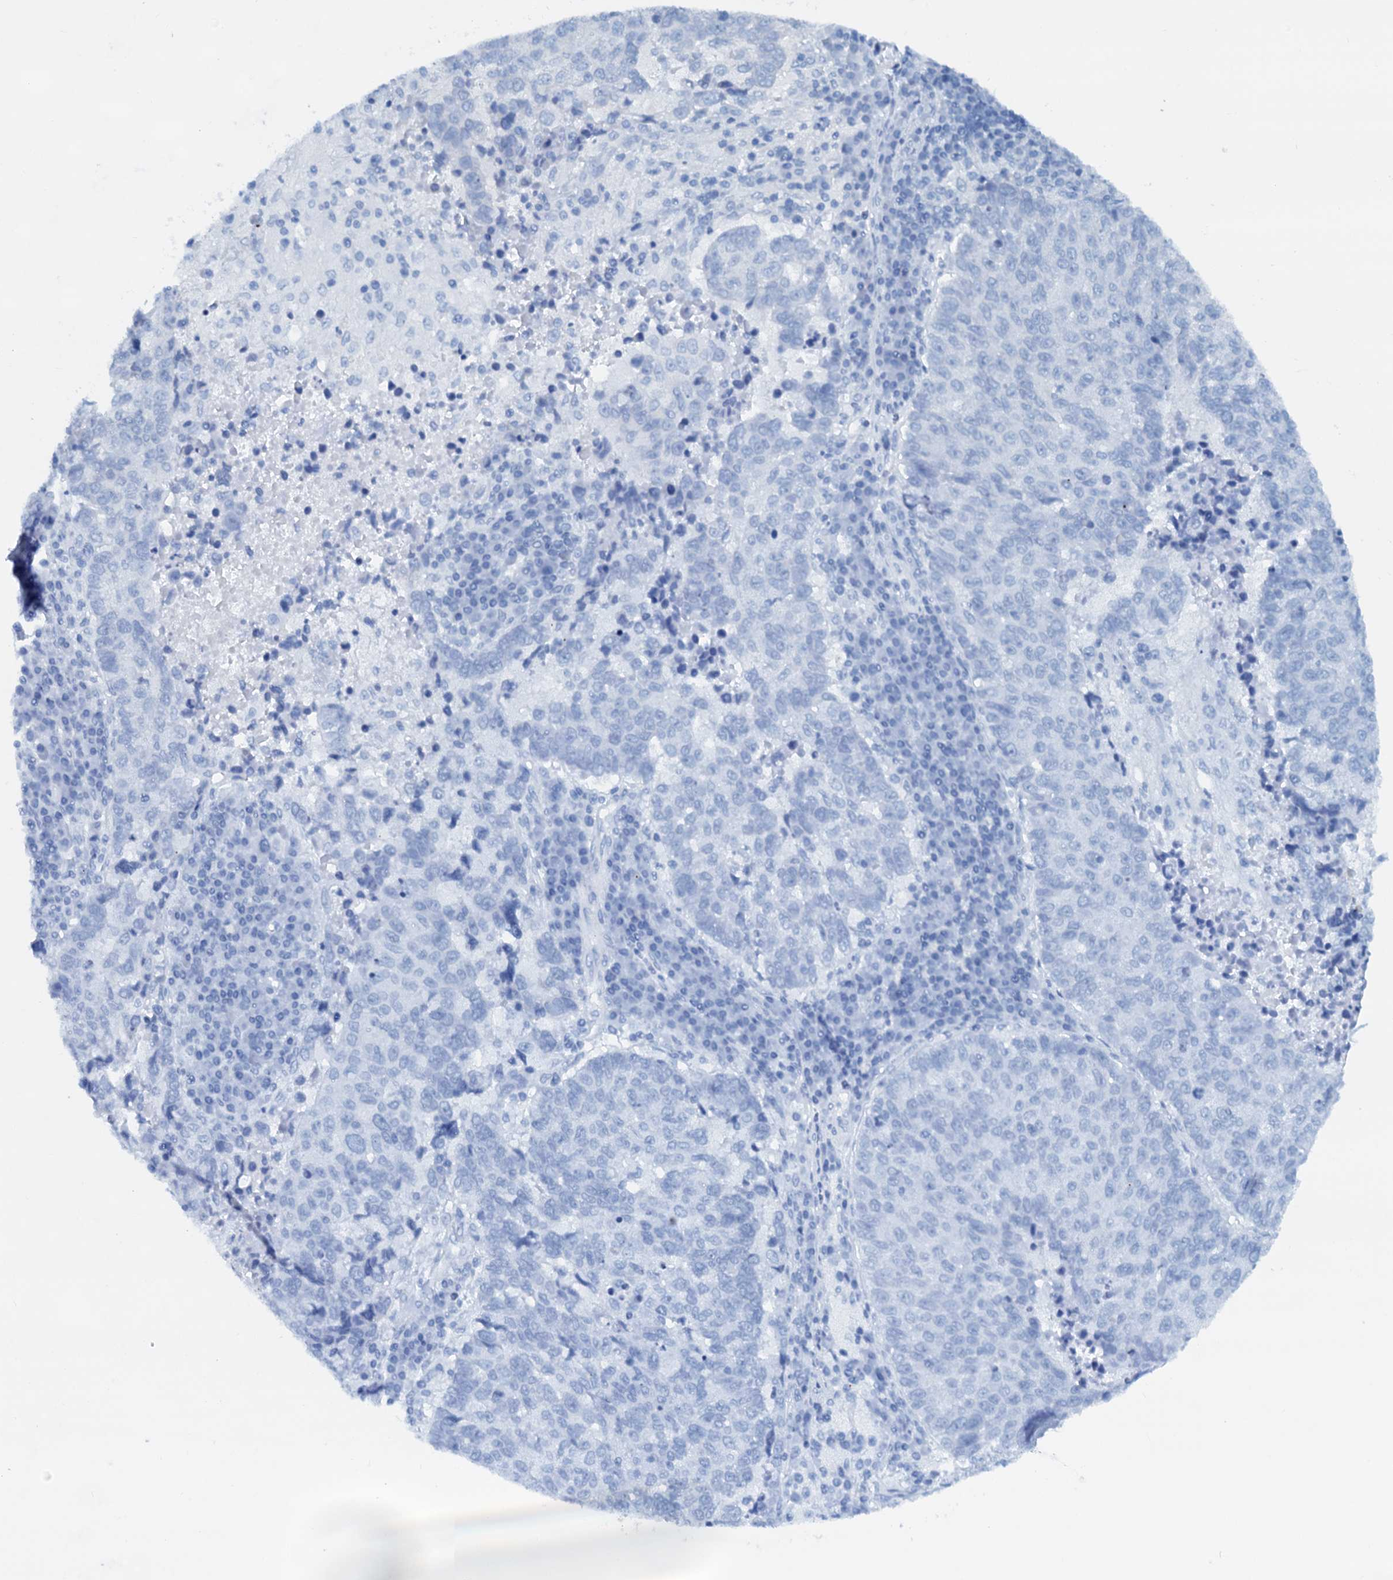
{"staining": {"intensity": "negative", "quantity": "none", "location": "none"}, "tissue": "lung cancer", "cell_type": "Tumor cells", "image_type": "cancer", "snomed": [{"axis": "morphology", "description": "Squamous cell carcinoma, NOS"}, {"axis": "topography", "description": "Lung"}], "caption": "A high-resolution image shows immunohistochemistry (IHC) staining of lung squamous cell carcinoma, which exhibits no significant staining in tumor cells.", "gene": "PTGES3", "patient": {"sex": "male", "age": 73}}